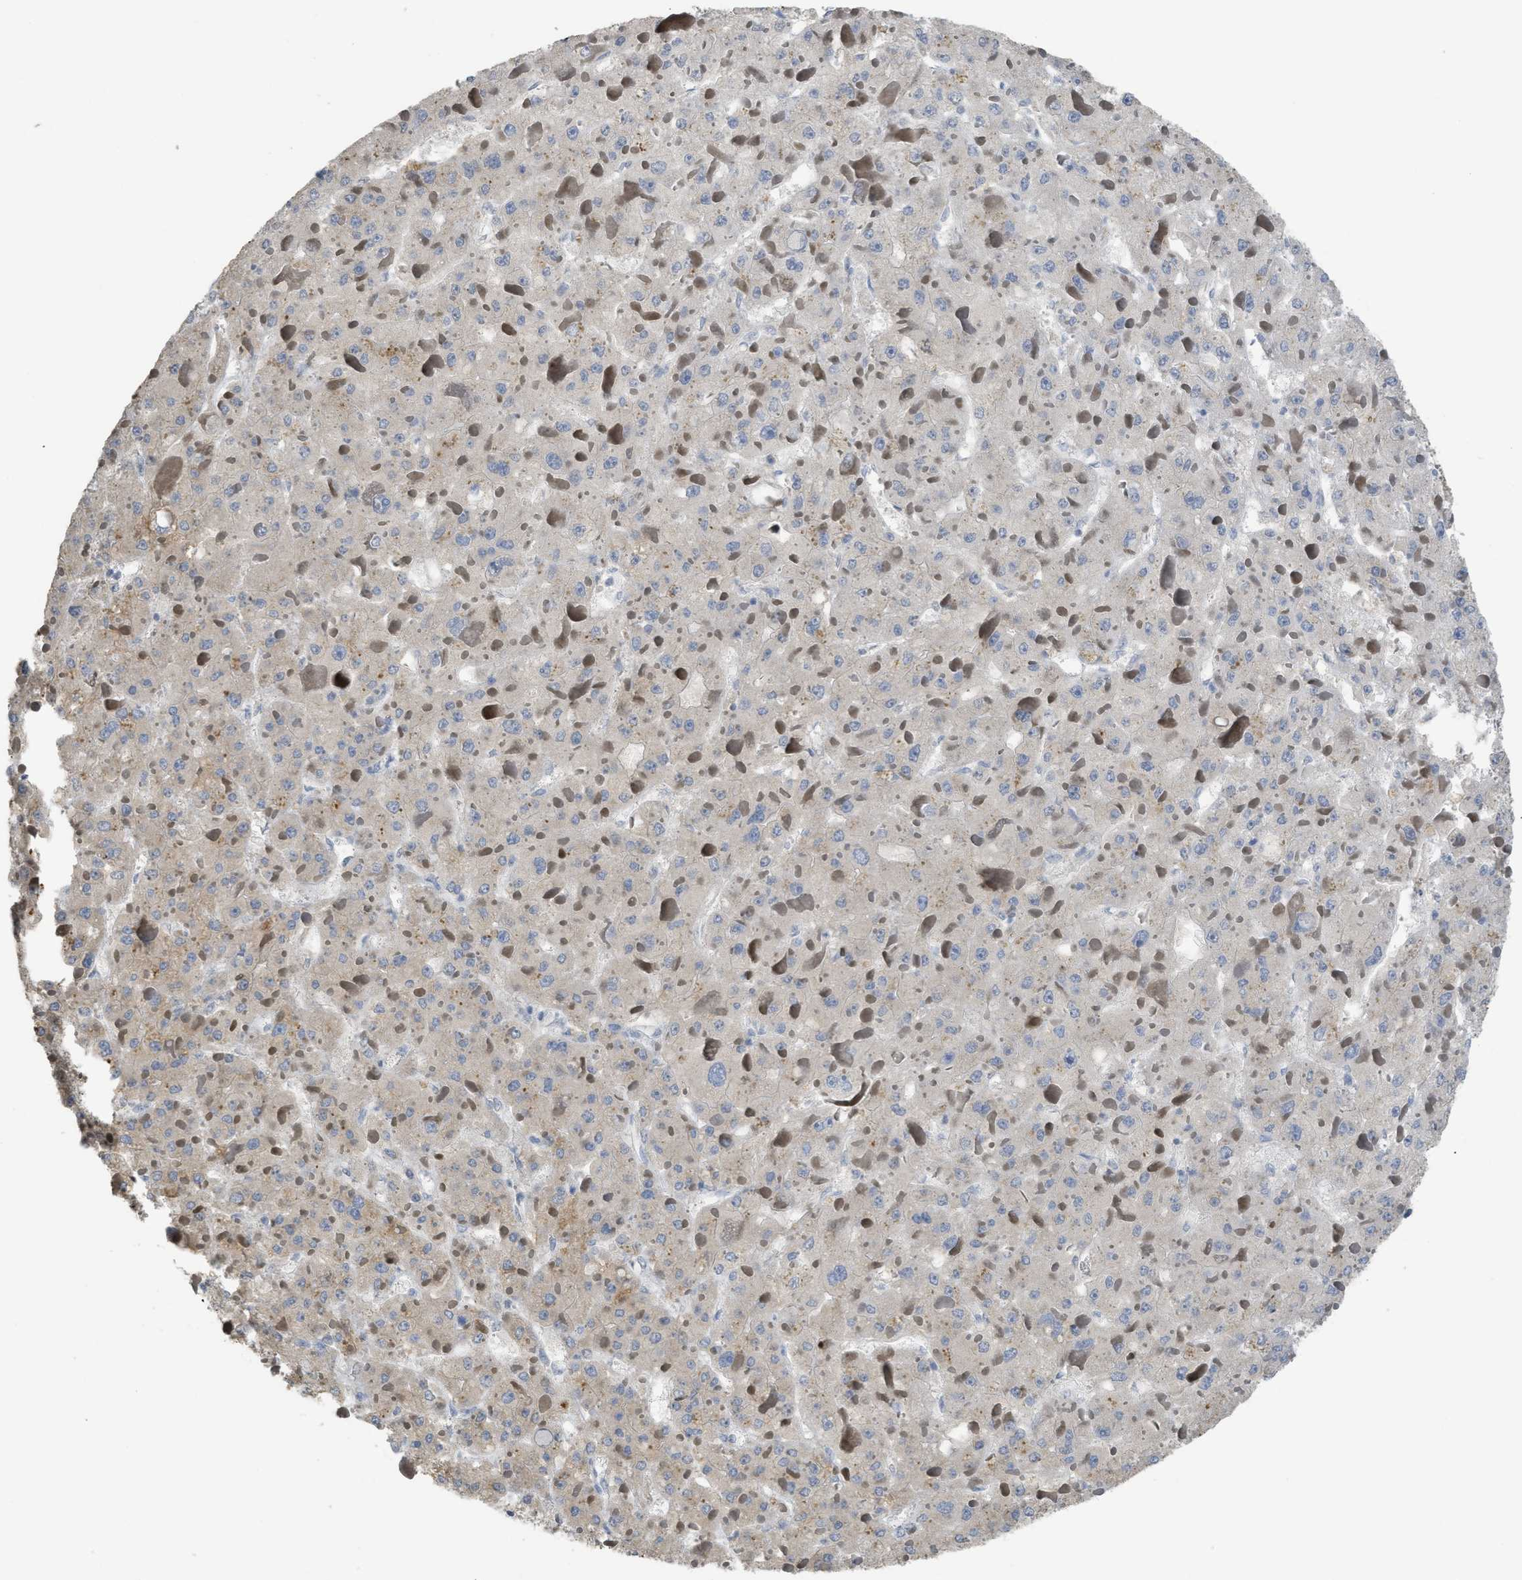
{"staining": {"intensity": "negative", "quantity": "none", "location": "none"}, "tissue": "liver cancer", "cell_type": "Tumor cells", "image_type": "cancer", "snomed": [{"axis": "morphology", "description": "Carcinoma, Hepatocellular, NOS"}, {"axis": "topography", "description": "Liver"}], "caption": "Immunohistochemistry of human hepatocellular carcinoma (liver) exhibits no expression in tumor cells.", "gene": "SFXN2", "patient": {"sex": "female", "age": 73}}